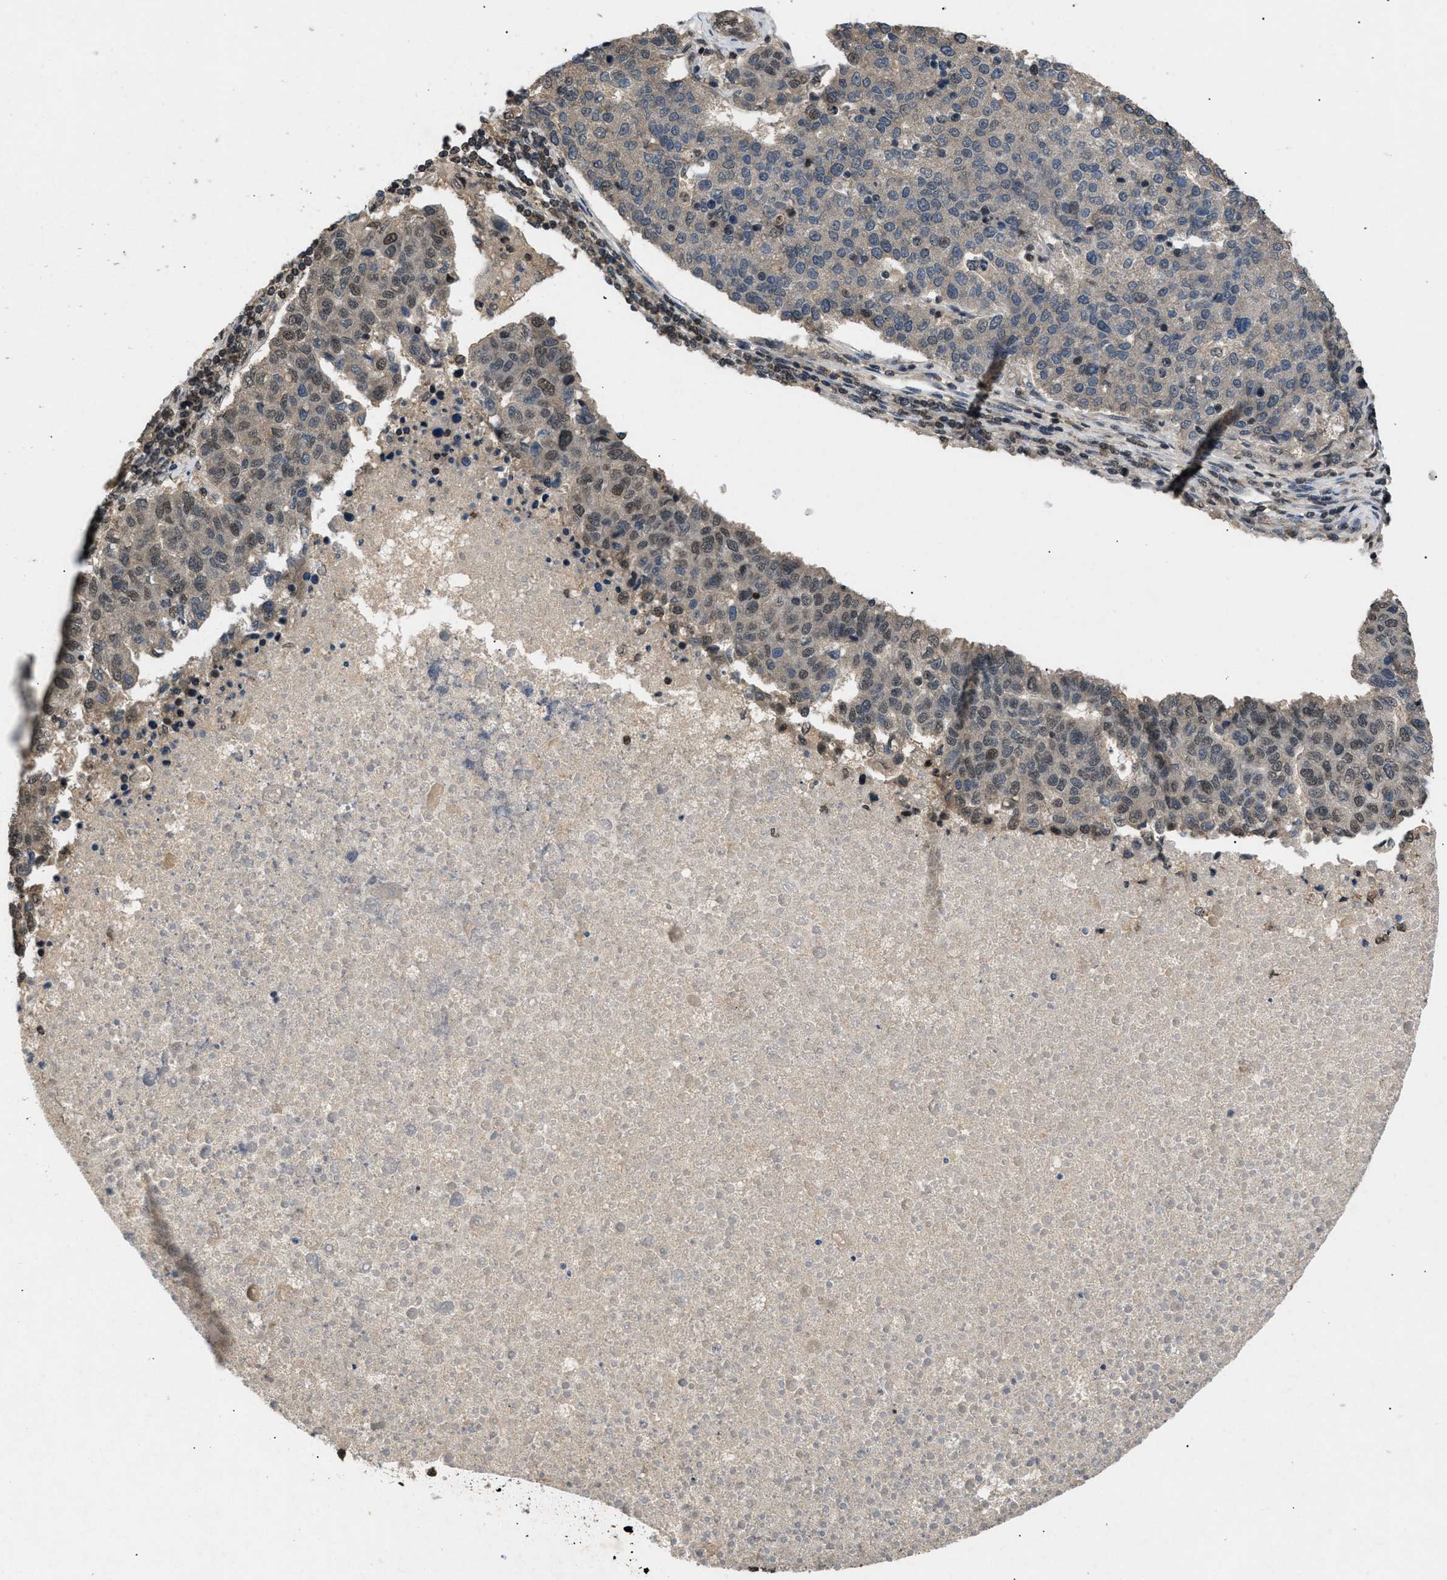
{"staining": {"intensity": "moderate", "quantity": "25%-75%", "location": "nuclear"}, "tissue": "pancreatic cancer", "cell_type": "Tumor cells", "image_type": "cancer", "snomed": [{"axis": "morphology", "description": "Adenocarcinoma, NOS"}, {"axis": "topography", "description": "Pancreas"}], "caption": "The immunohistochemical stain shows moderate nuclear positivity in tumor cells of pancreatic adenocarcinoma tissue. Nuclei are stained in blue.", "gene": "RBM5", "patient": {"sex": "female", "age": 61}}